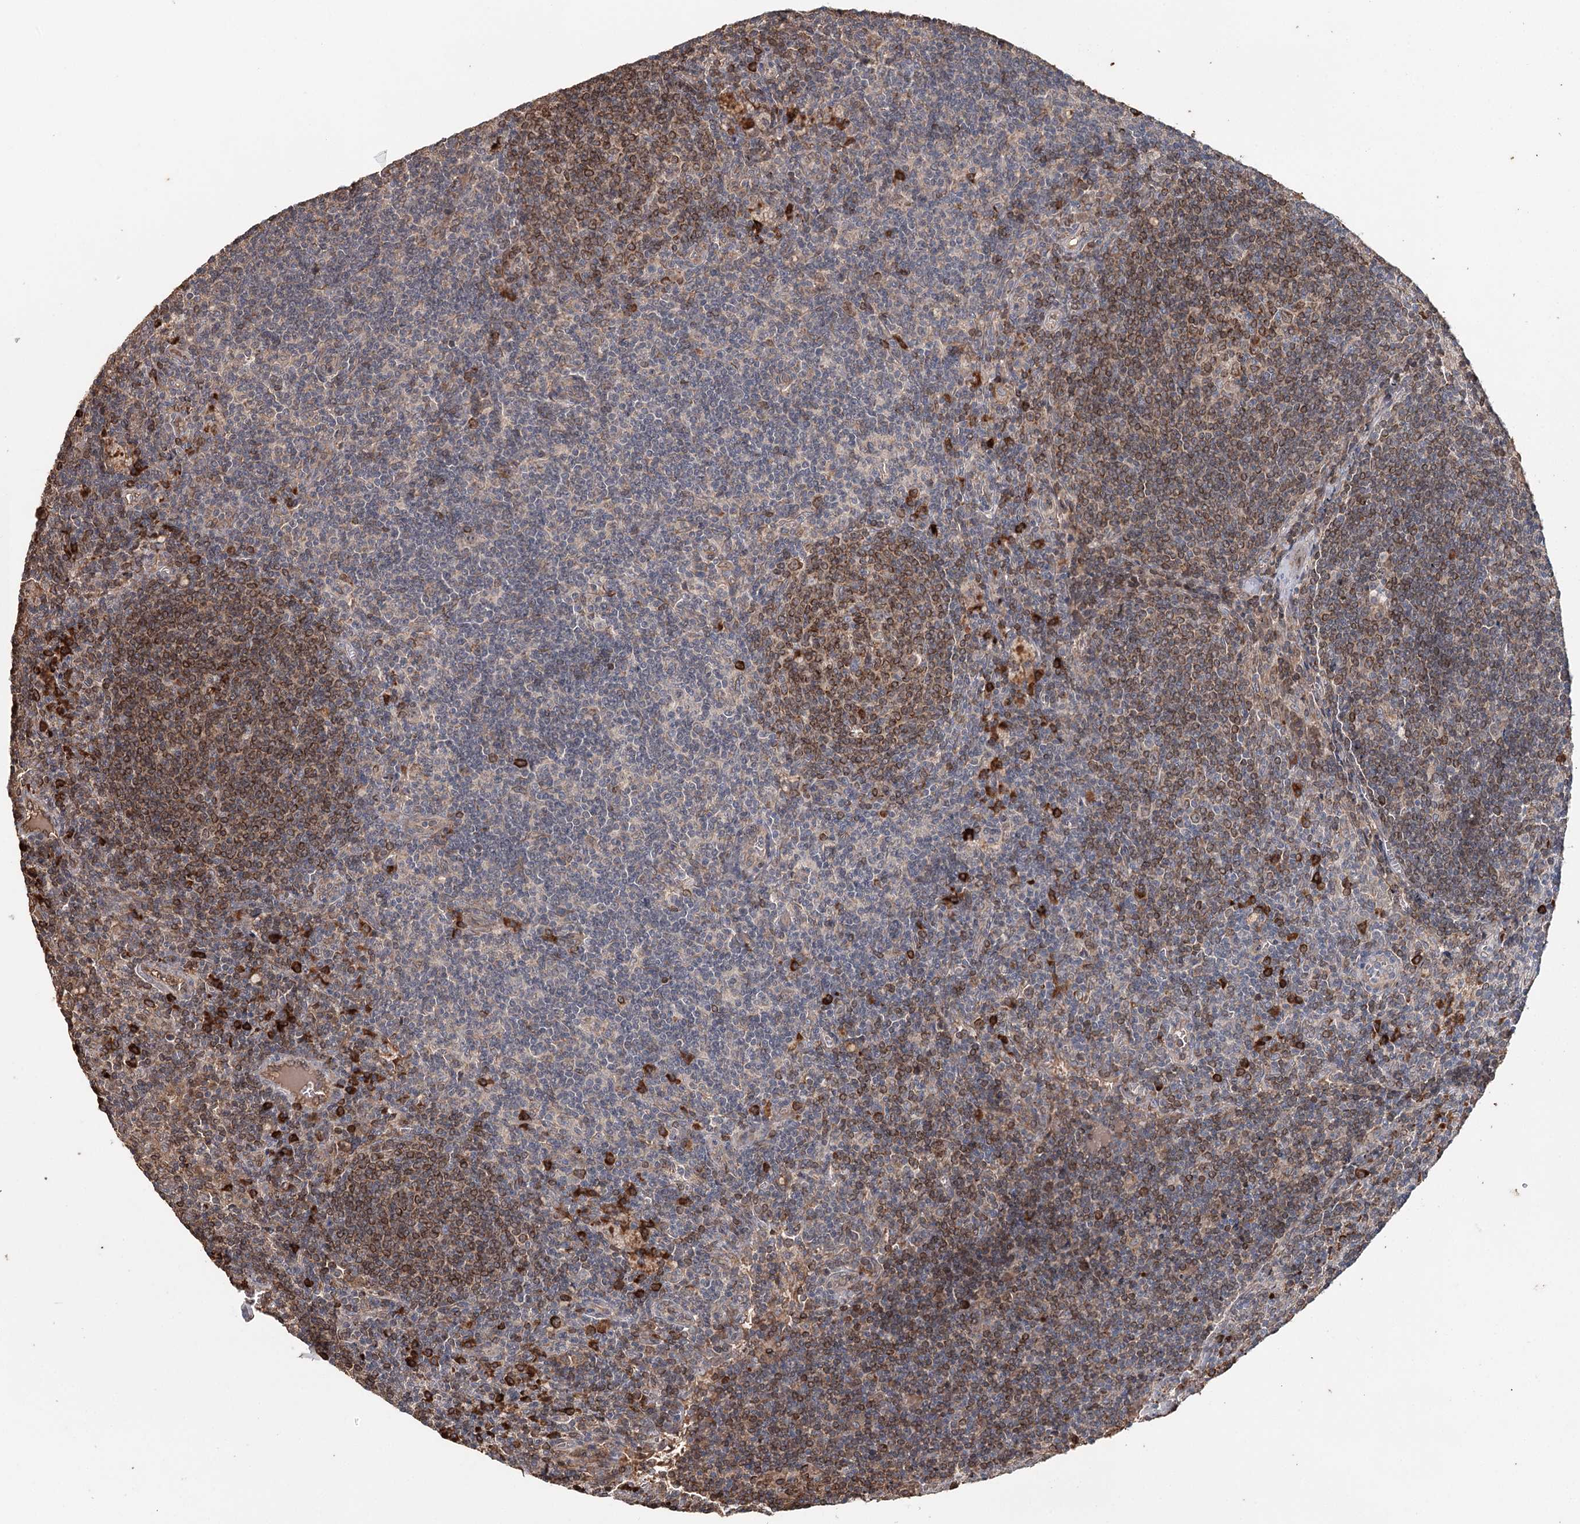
{"staining": {"intensity": "moderate", "quantity": ">75%", "location": "cytoplasmic/membranous"}, "tissue": "lymph node", "cell_type": "Germinal center cells", "image_type": "normal", "snomed": [{"axis": "morphology", "description": "Normal tissue, NOS"}, {"axis": "topography", "description": "Lymph node"}], "caption": "Protein staining by immunohistochemistry demonstrates moderate cytoplasmic/membranous staining in approximately >75% of germinal center cells in unremarkable lymph node.", "gene": "SYVN1", "patient": {"sex": "male", "age": 69}}